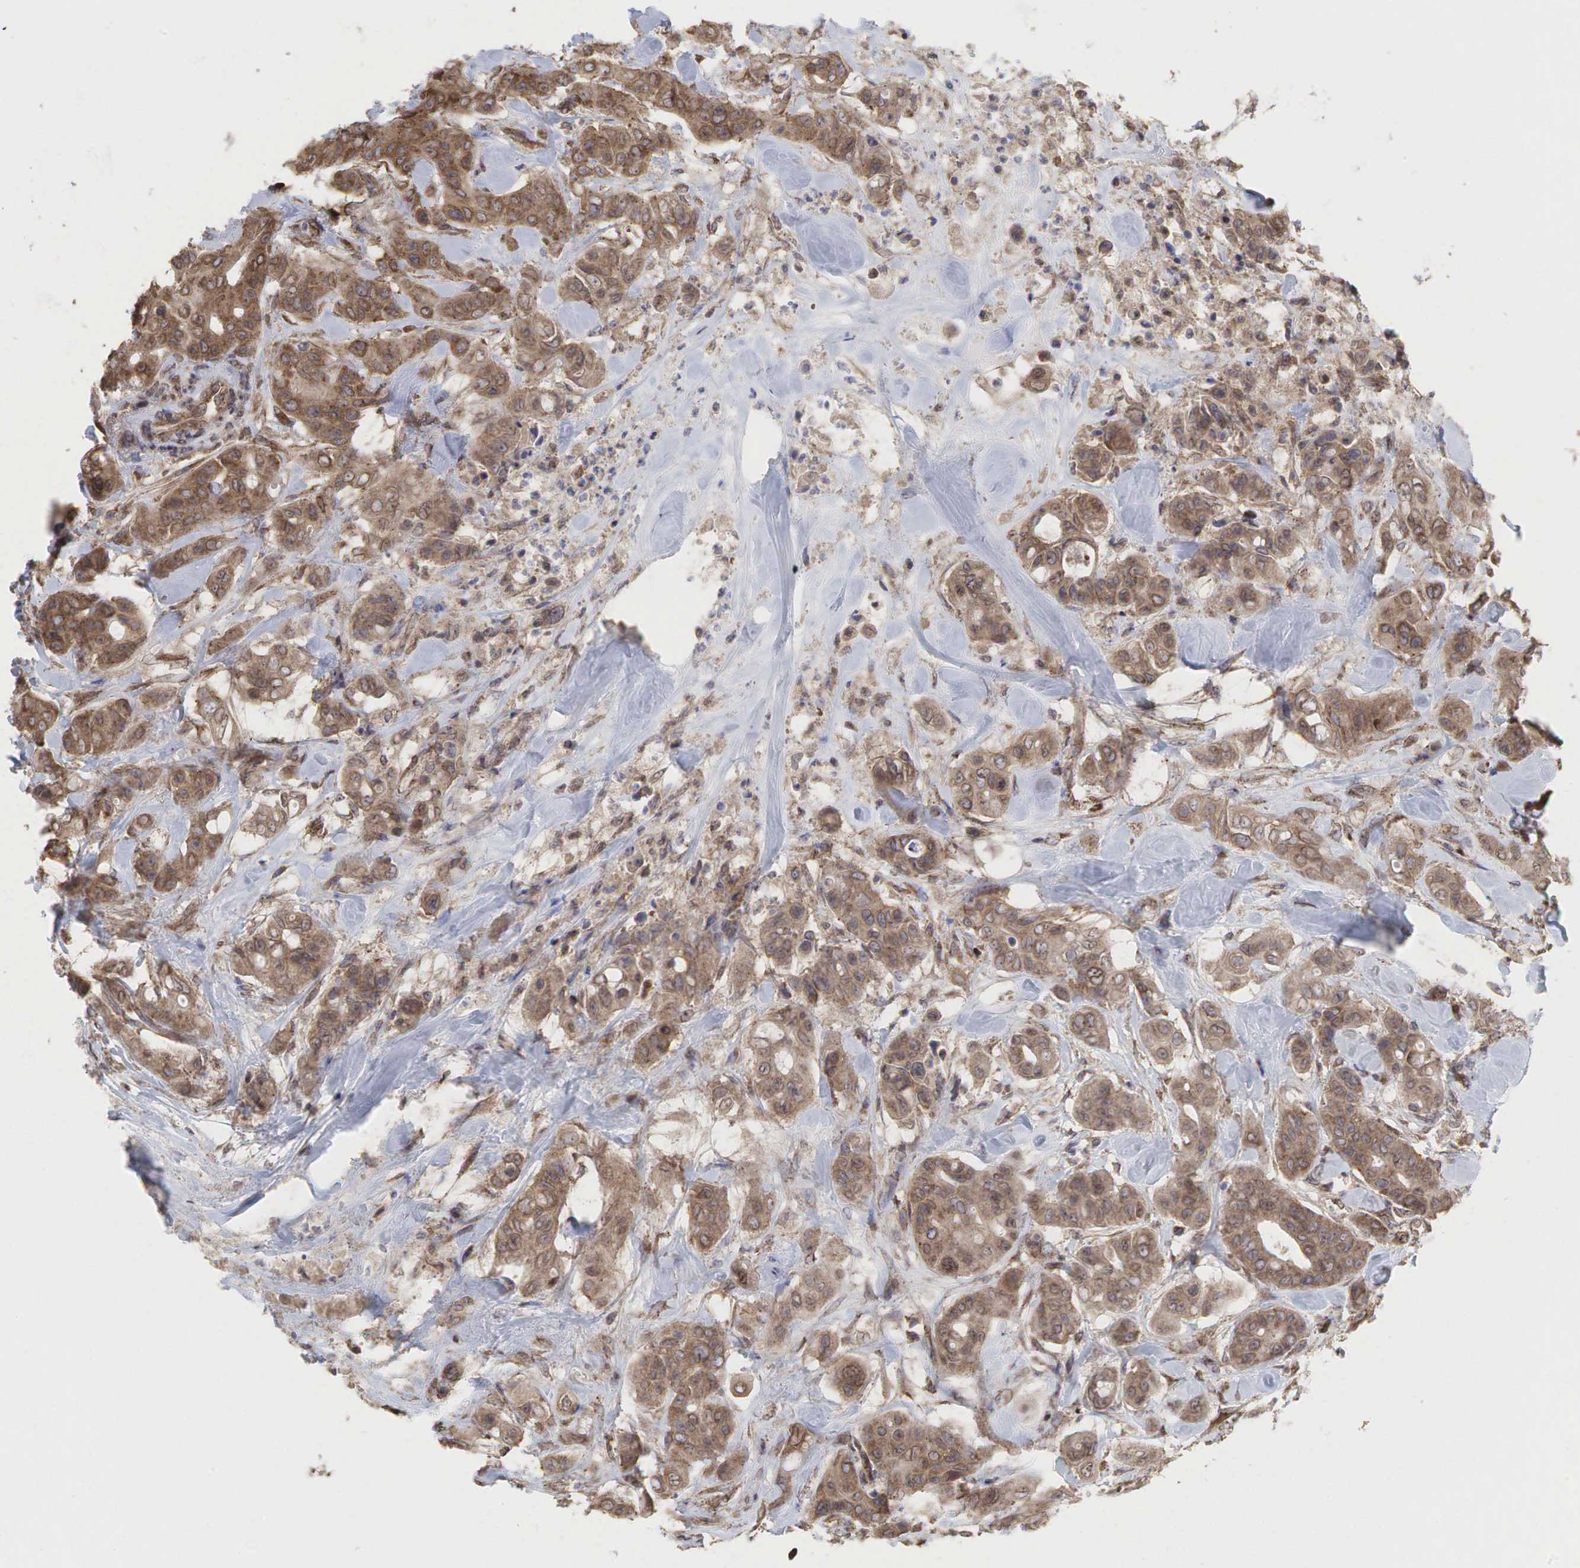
{"staining": {"intensity": "moderate", "quantity": ">75%", "location": "cytoplasmic/membranous"}, "tissue": "colorectal cancer", "cell_type": "Tumor cells", "image_type": "cancer", "snomed": [{"axis": "morphology", "description": "Adenocarcinoma, NOS"}, {"axis": "topography", "description": "Colon"}], "caption": "Human colorectal cancer stained for a protein (brown) demonstrates moderate cytoplasmic/membranous positive staining in approximately >75% of tumor cells.", "gene": "PABPC5", "patient": {"sex": "female", "age": 70}}